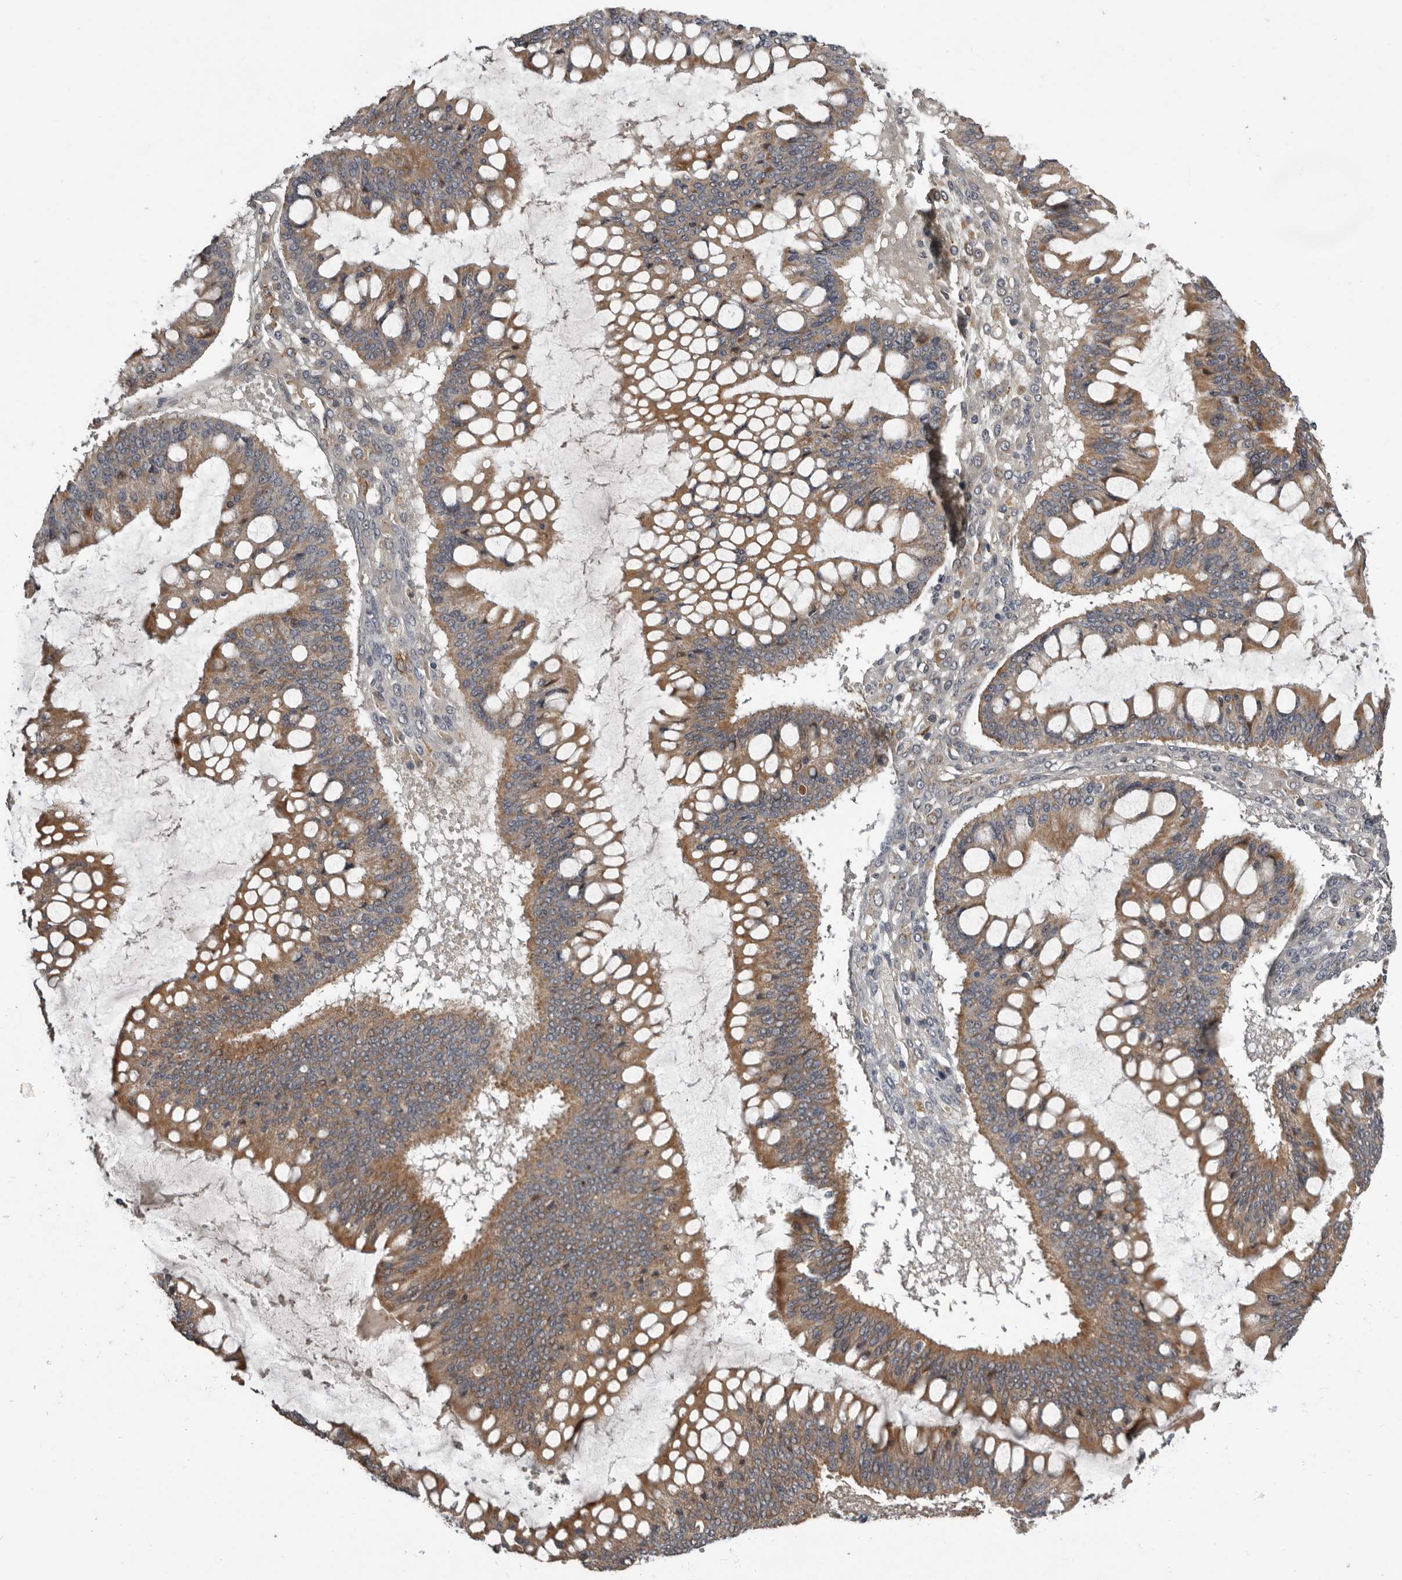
{"staining": {"intensity": "moderate", "quantity": ">75%", "location": "cytoplasmic/membranous"}, "tissue": "ovarian cancer", "cell_type": "Tumor cells", "image_type": "cancer", "snomed": [{"axis": "morphology", "description": "Cystadenocarcinoma, mucinous, NOS"}, {"axis": "topography", "description": "Ovary"}], "caption": "There is medium levels of moderate cytoplasmic/membranous staining in tumor cells of mucinous cystadenocarcinoma (ovarian), as demonstrated by immunohistochemical staining (brown color).", "gene": "FGFR4", "patient": {"sex": "female", "age": 73}}